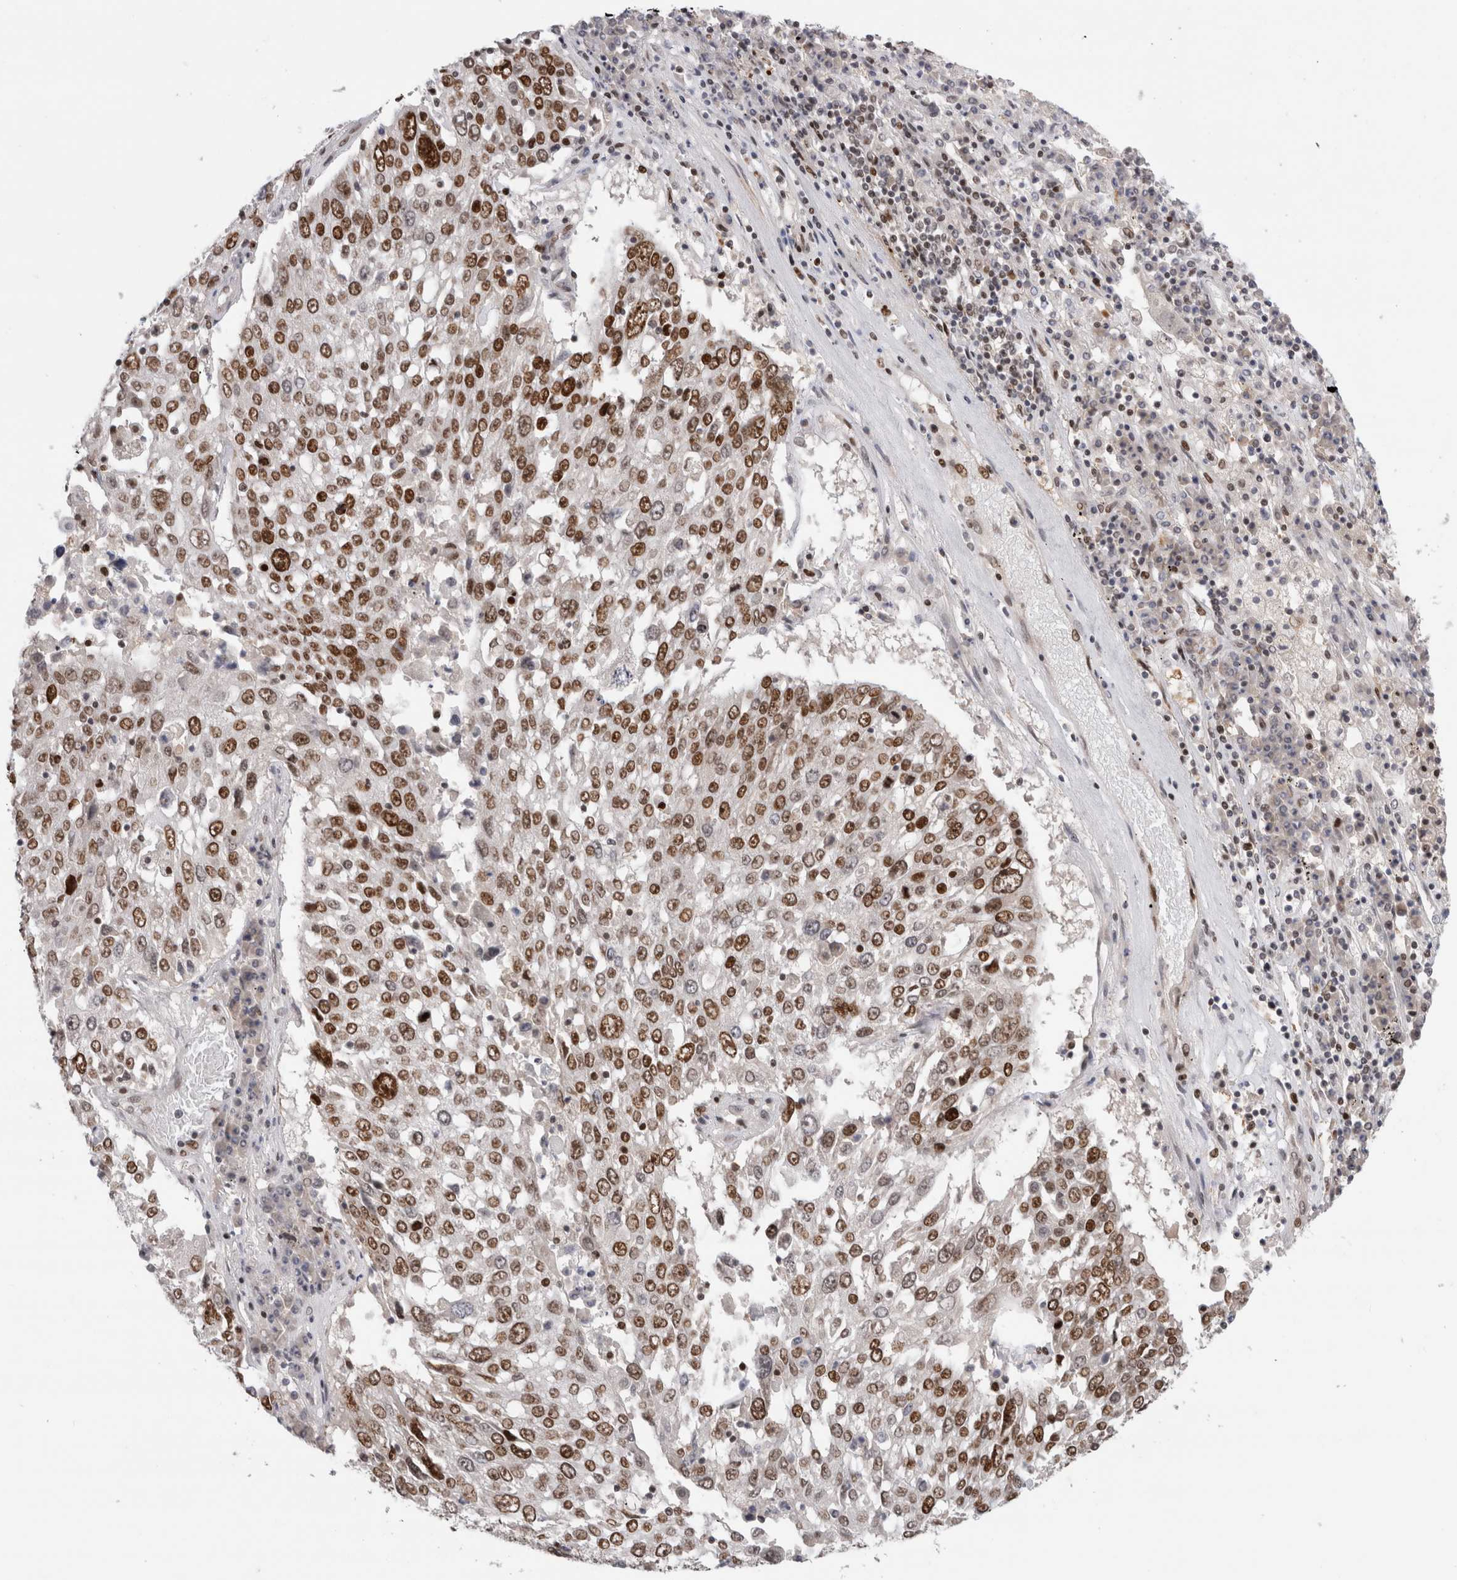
{"staining": {"intensity": "strong", "quantity": ">75%", "location": "nuclear"}, "tissue": "lung cancer", "cell_type": "Tumor cells", "image_type": "cancer", "snomed": [{"axis": "morphology", "description": "Squamous cell carcinoma, NOS"}, {"axis": "topography", "description": "Lung"}], "caption": "An image showing strong nuclear expression in about >75% of tumor cells in lung squamous cell carcinoma, as visualized by brown immunohistochemical staining.", "gene": "ZNF521", "patient": {"sex": "male", "age": 65}}